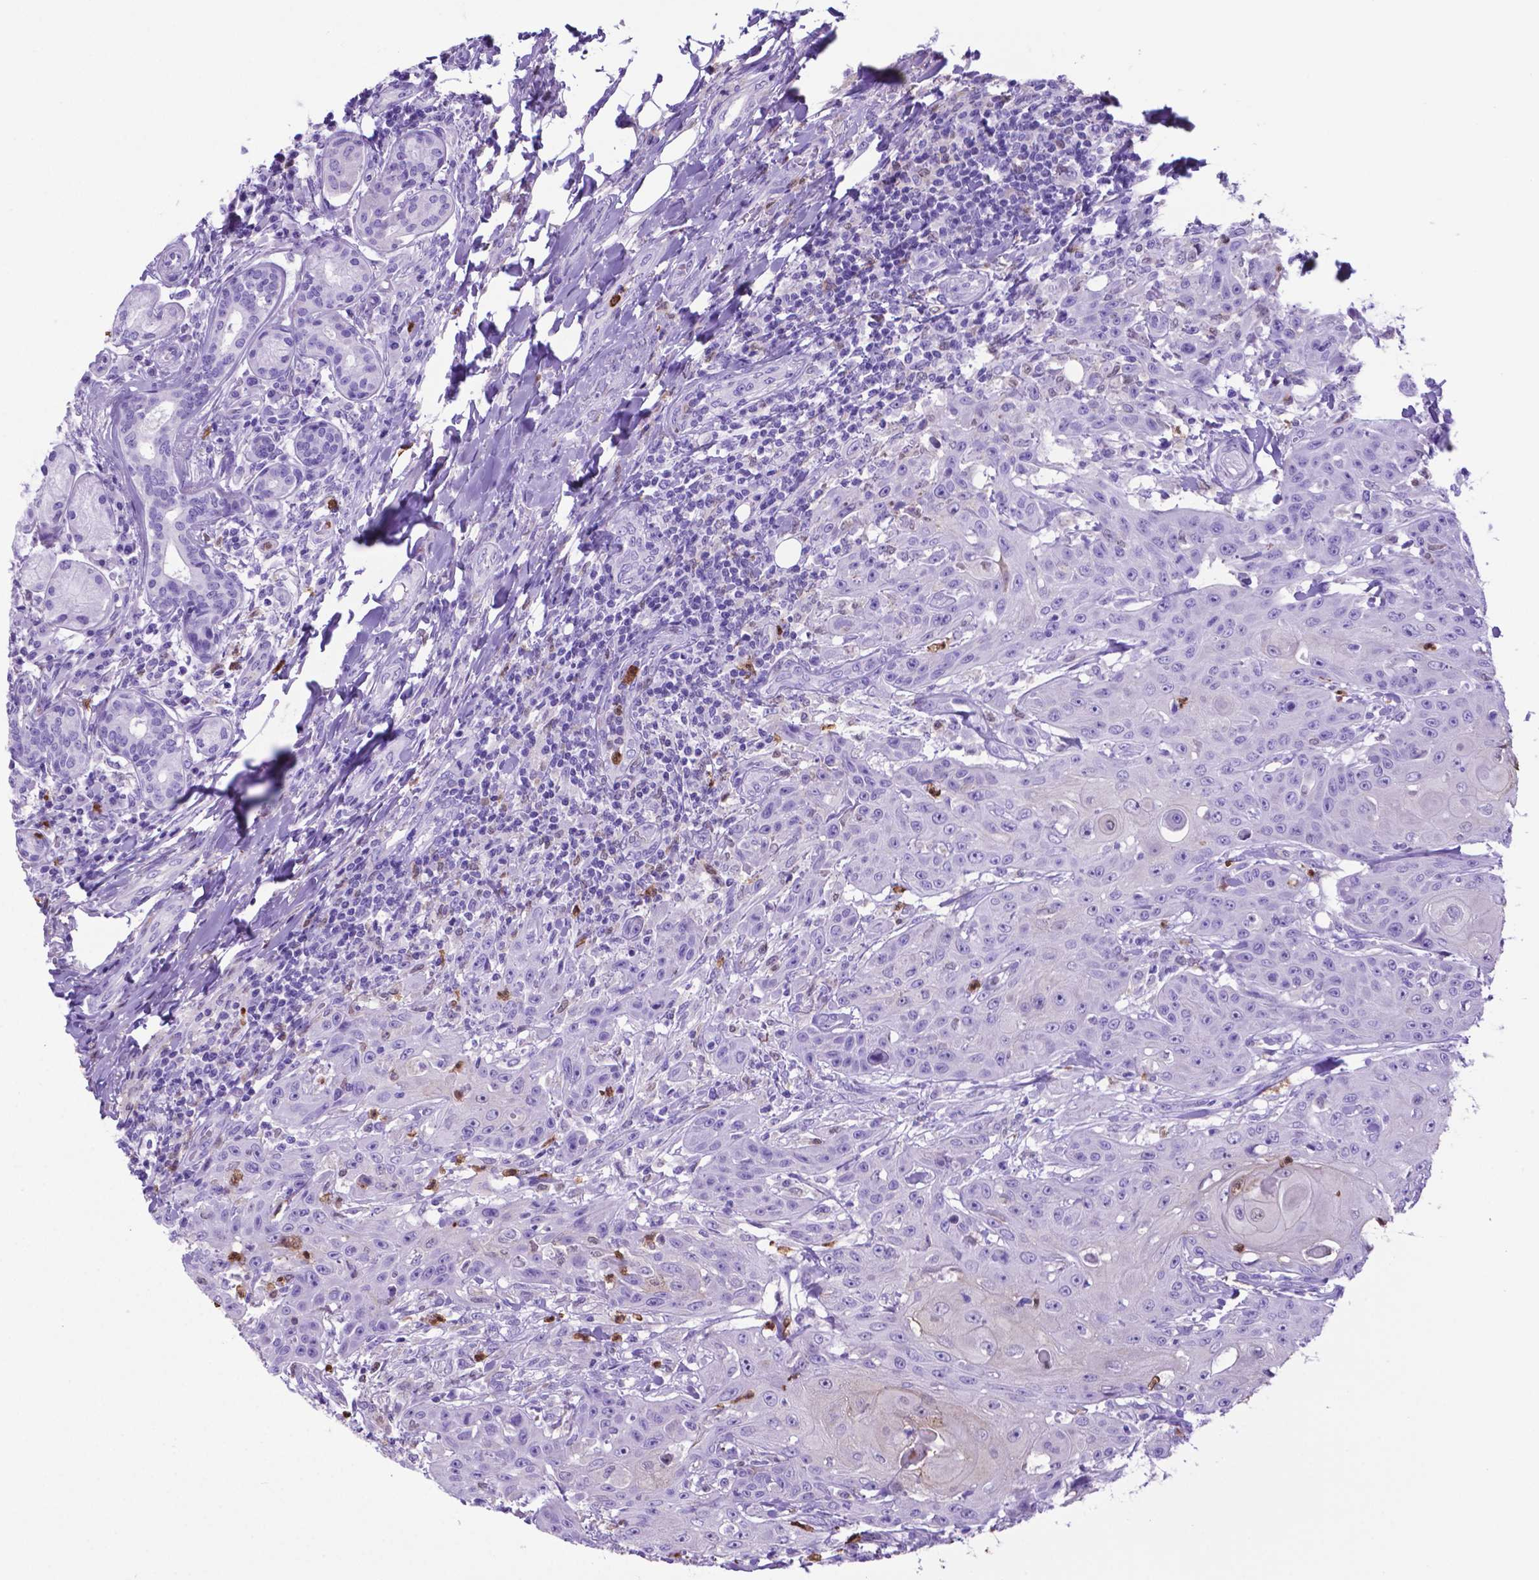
{"staining": {"intensity": "negative", "quantity": "none", "location": "none"}, "tissue": "head and neck cancer", "cell_type": "Tumor cells", "image_type": "cancer", "snomed": [{"axis": "morphology", "description": "Normal tissue, NOS"}, {"axis": "morphology", "description": "Squamous cell carcinoma, NOS"}, {"axis": "topography", "description": "Oral tissue"}, {"axis": "topography", "description": "Head-Neck"}], "caption": "A high-resolution photomicrograph shows immunohistochemistry staining of head and neck squamous cell carcinoma, which shows no significant positivity in tumor cells.", "gene": "LZTR1", "patient": {"sex": "female", "age": 55}}